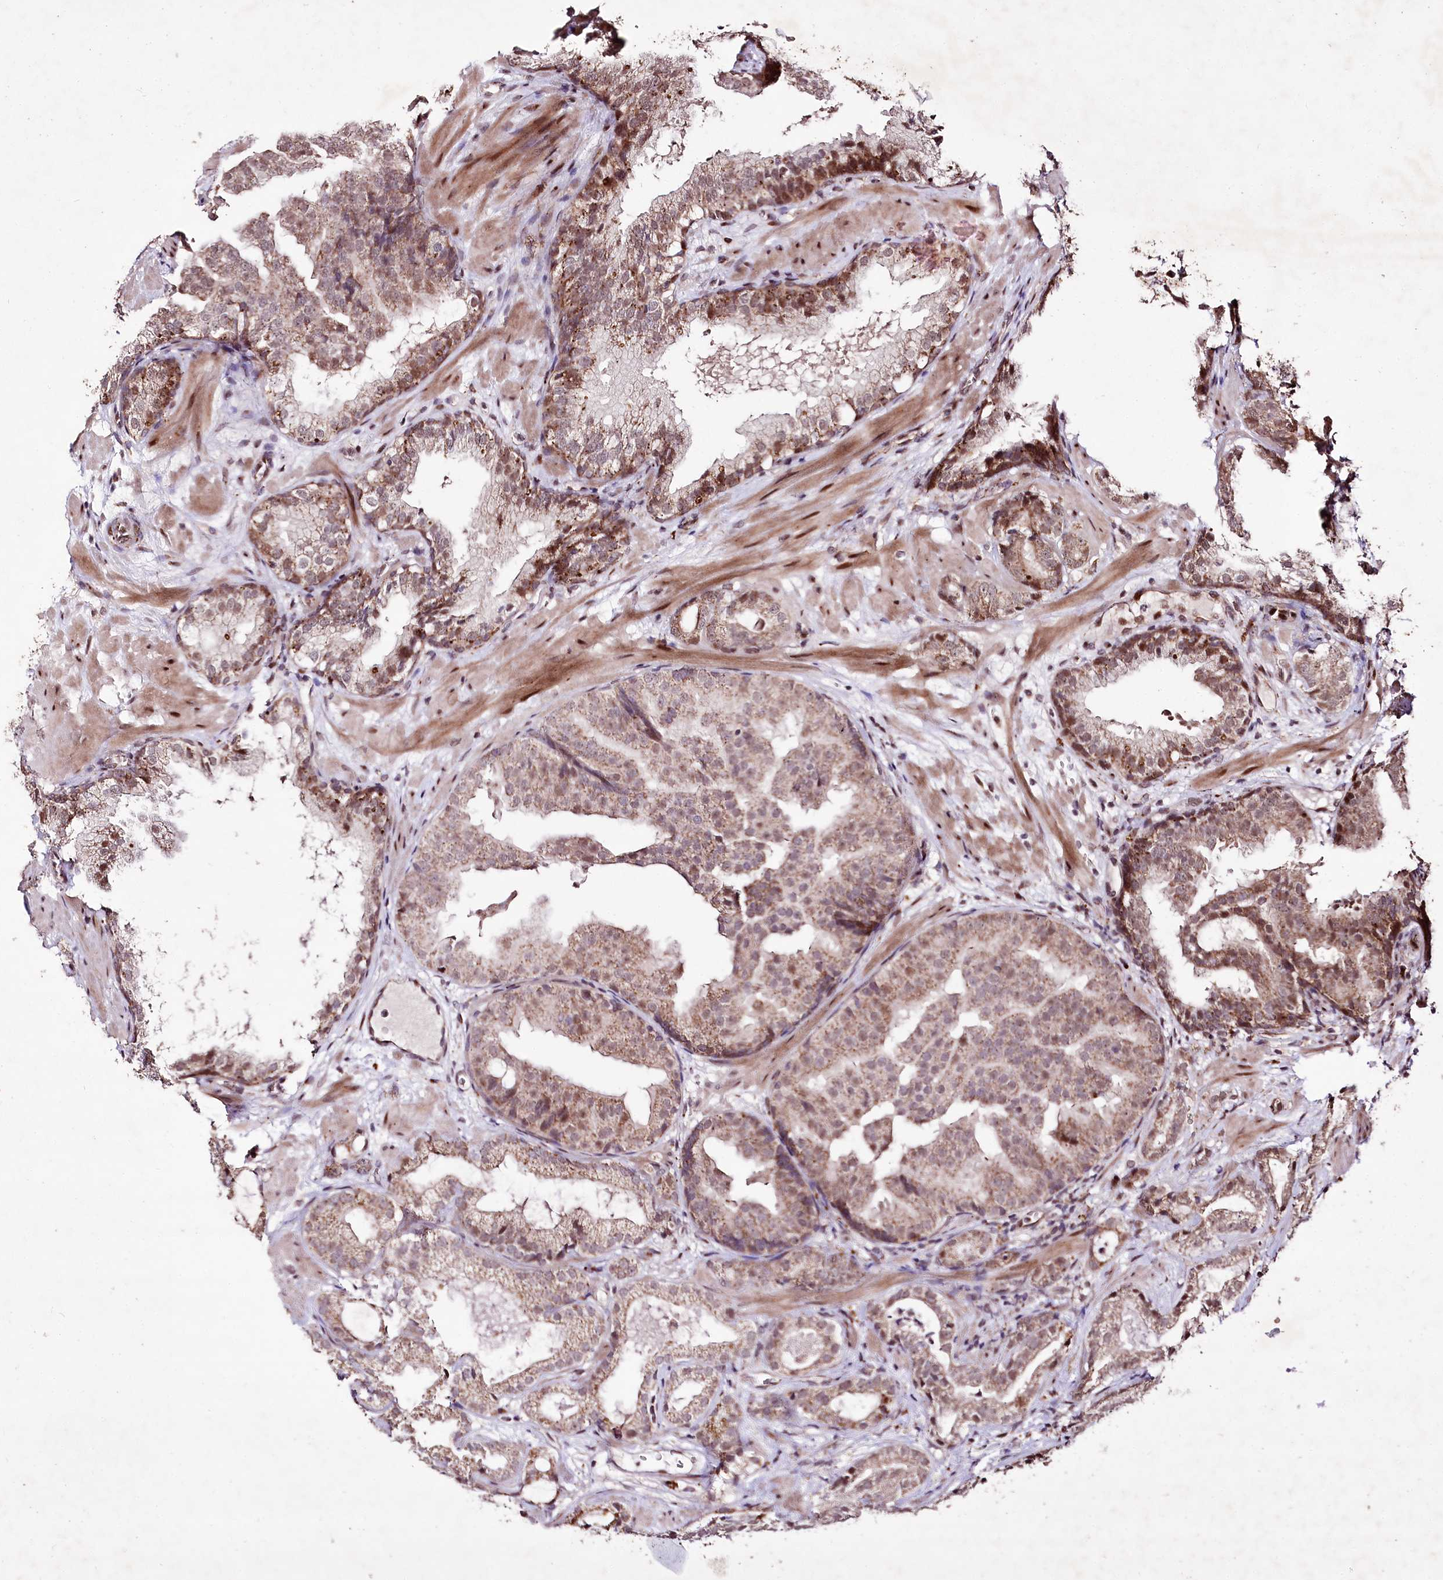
{"staining": {"intensity": "moderate", "quantity": ">75%", "location": "cytoplasmic/membranous,nuclear"}, "tissue": "prostate cancer", "cell_type": "Tumor cells", "image_type": "cancer", "snomed": [{"axis": "morphology", "description": "Adenocarcinoma, High grade"}, {"axis": "topography", "description": "Prostate"}], "caption": "Immunohistochemistry (IHC) staining of adenocarcinoma (high-grade) (prostate), which reveals medium levels of moderate cytoplasmic/membranous and nuclear positivity in about >75% of tumor cells indicating moderate cytoplasmic/membranous and nuclear protein staining. The staining was performed using DAB (brown) for protein detection and nuclei were counterstained in hematoxylin (blue).", "gene": "CARD19", "patient": {"sex": "male", "age": 60}}